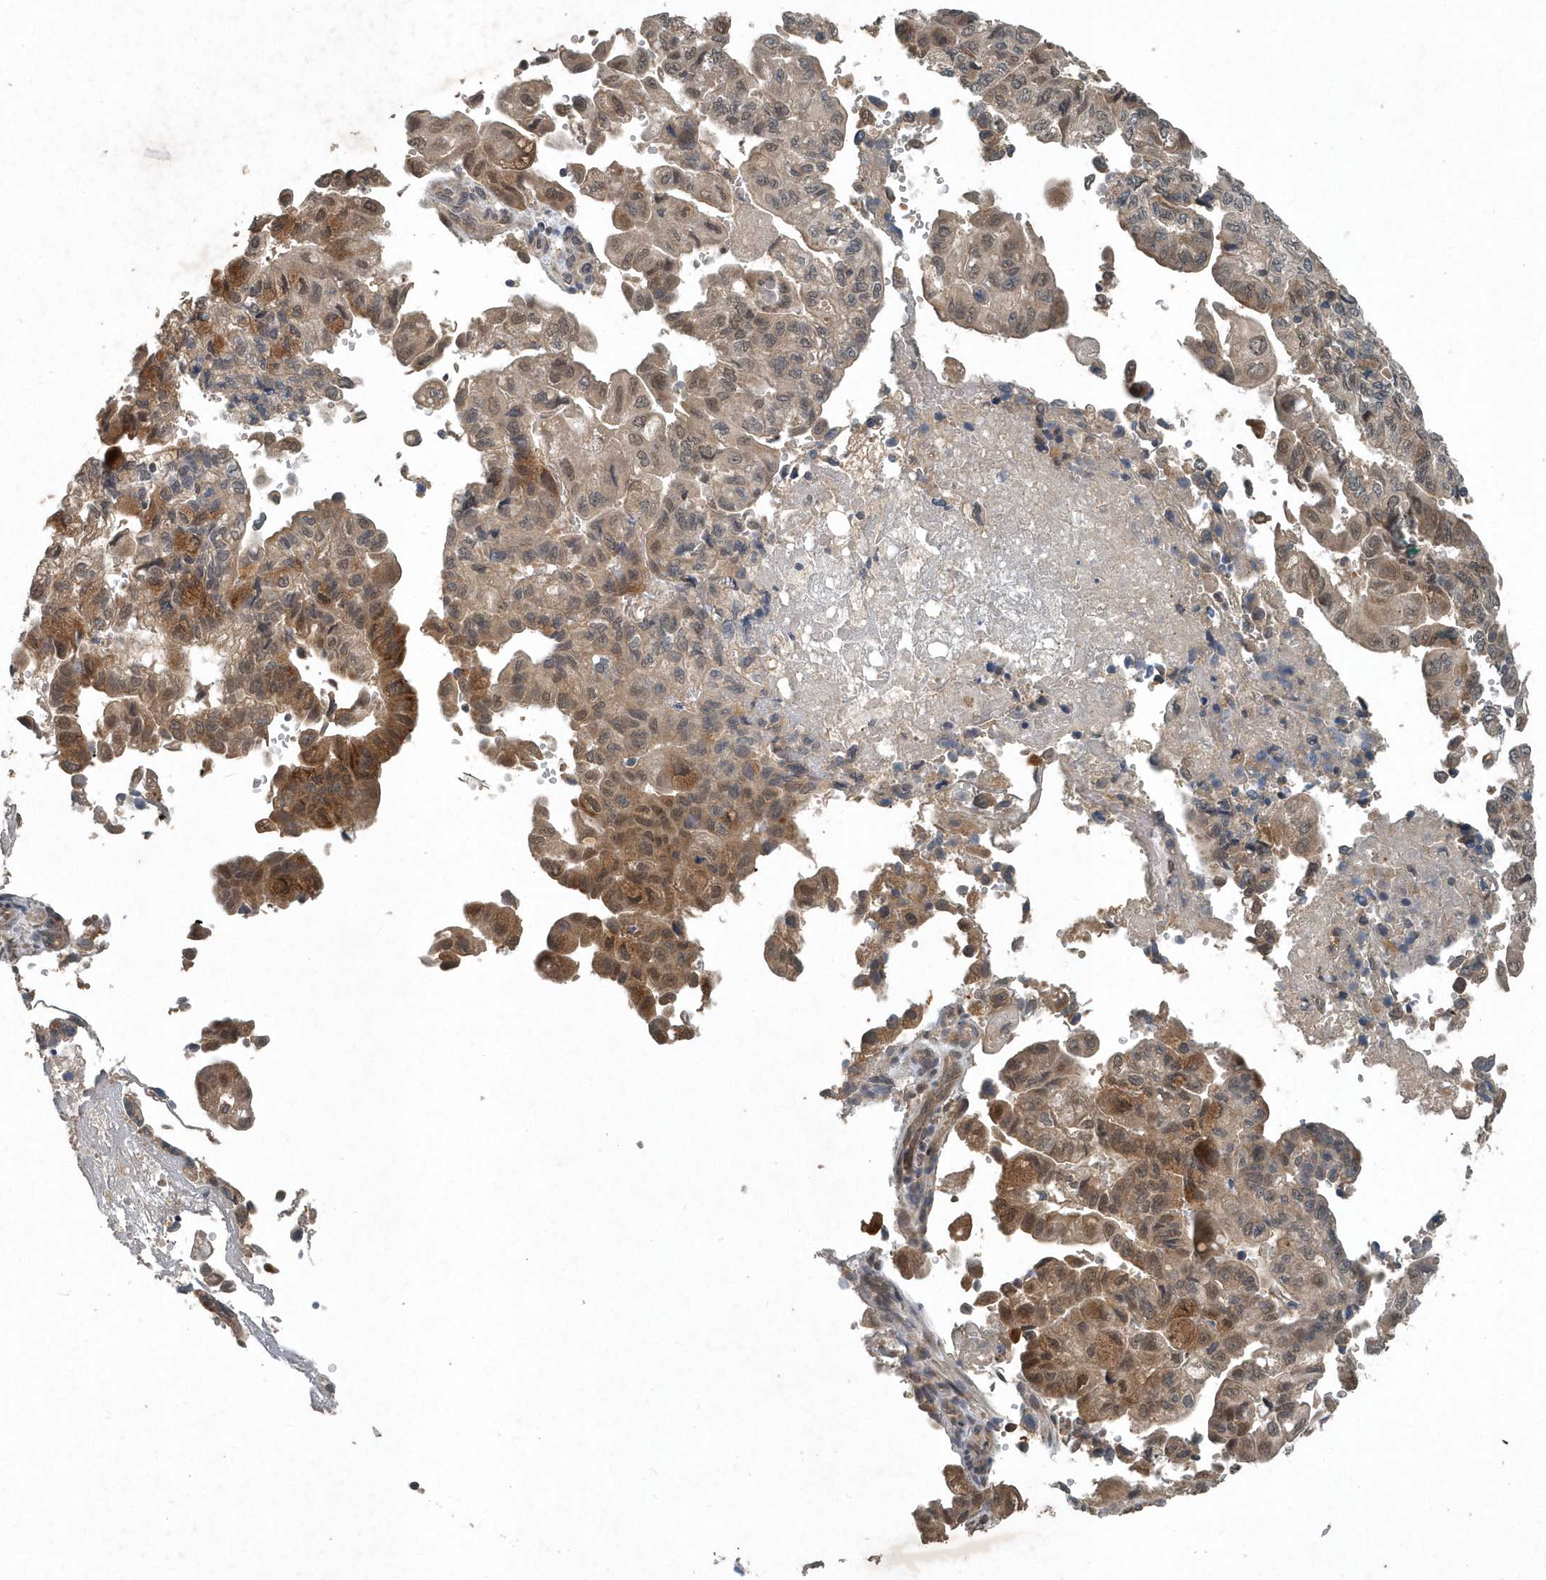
{"staining": {"intensity": "moderate", "quantity": "25%-75%", "location": "cytoplasmic/membranous"}, "tissue": "pancreatic cancer", "cell_type": "Tumor cells", "image_type": "cancer", "snomed": [{"axis": "morphology", "description": "Adenocarcinoma, NOS"}, {"axis": "topography", "description": "Pancreas"}], "caption": "IHC (DAB (3,3'-diaminobenzidine)) staining of adenocarcinoma (pancreatic) shows moderate cytoplasmic/membranous protein expression in approximately 25%-75% of tumor cells.", "gene": "SCFD2", "patient": {"sex": "male", "age": 51}}